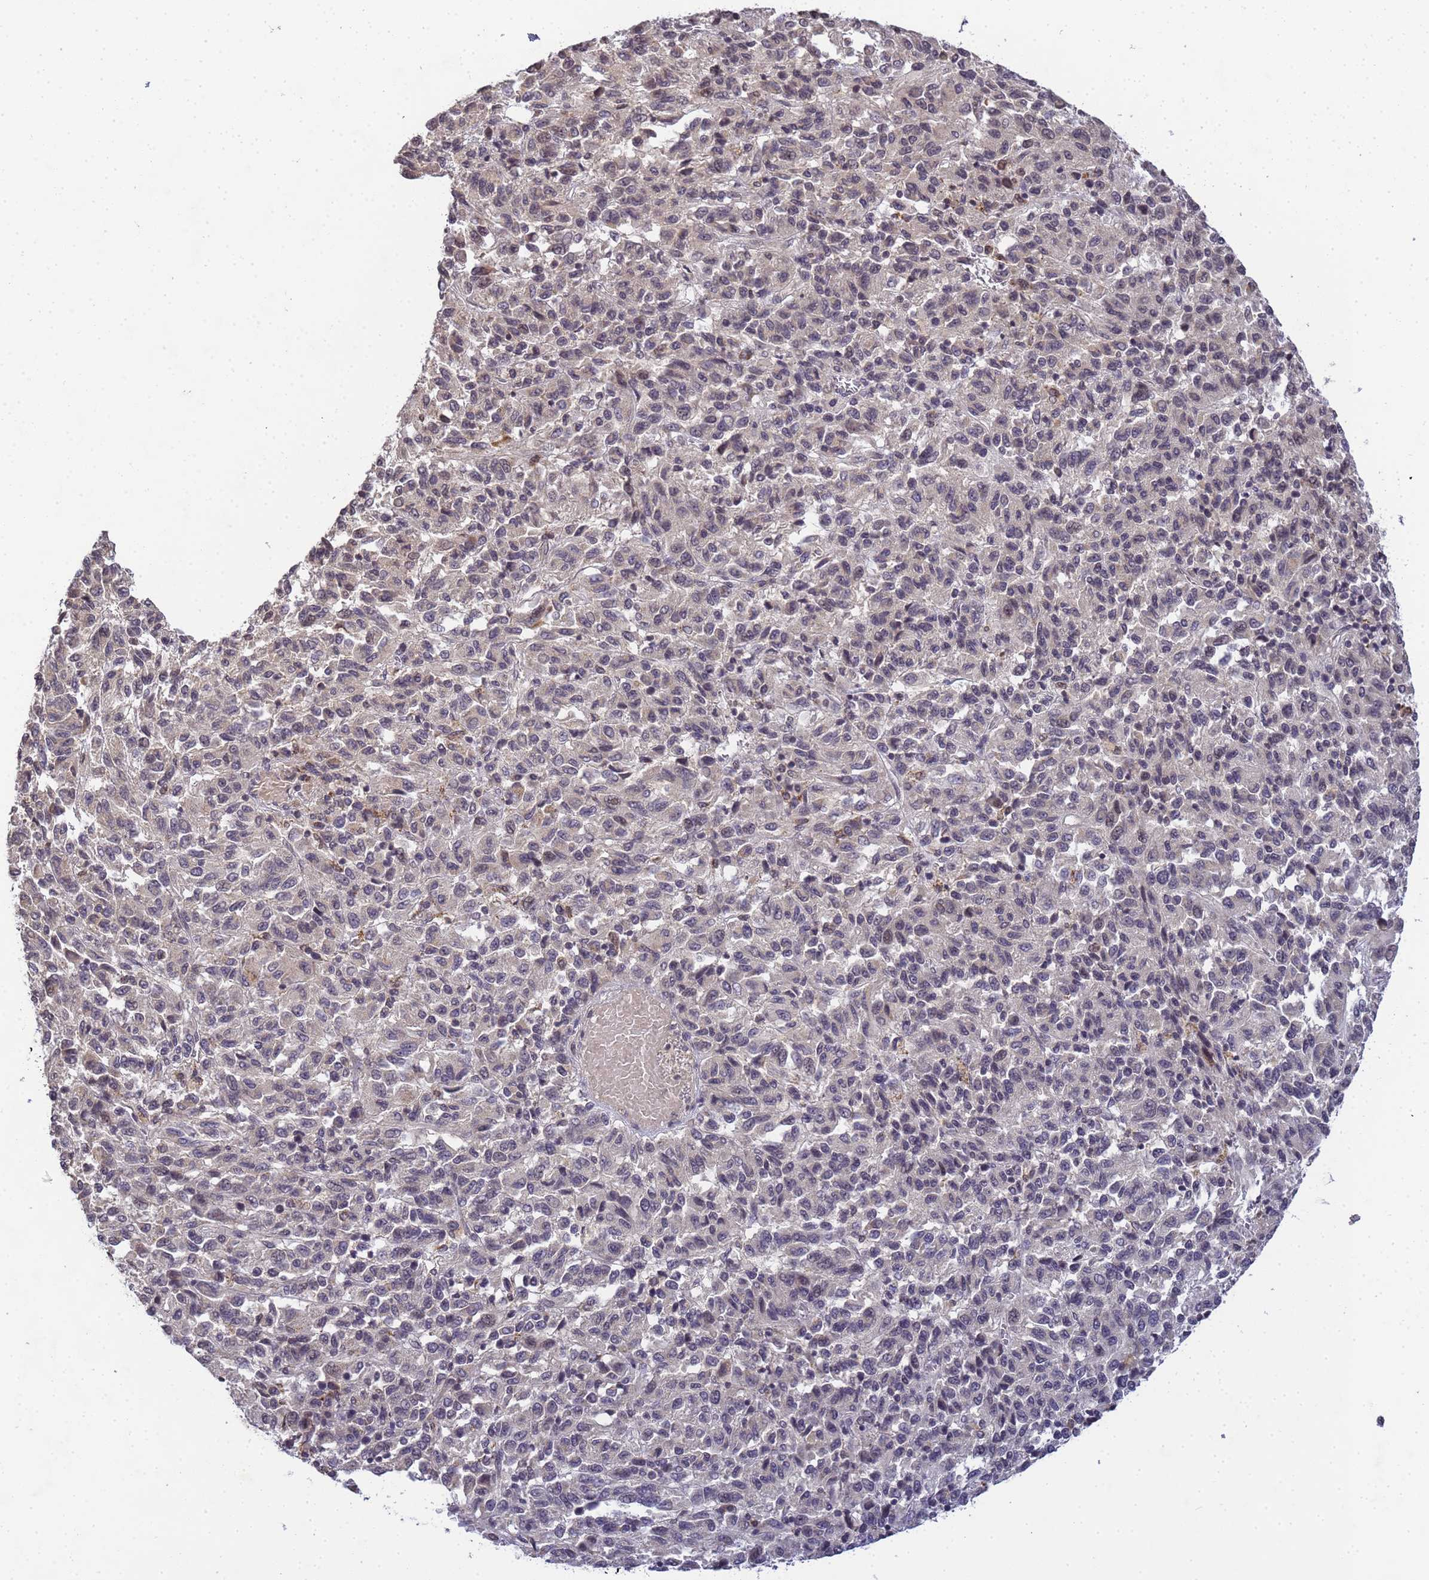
{"staining": {"intensity": "negative", "quantity": "none", "location": "none"}, "tissue": "melanoma", "cell_type": "Tumor cells", "image_type": "cancer", "snomed": [{"axis": "morphology", "description": "Malignant melanoma, Metastatic site"}, {"axis": "topography", "description": "Lung"}], "caption": "DAB immunohistochemical staining of malignant melanoma (metastatic site) shows no significant positivity in tumor cells.", "gene": "MYL7", "patient": {"sex": "male", "age": 64}}